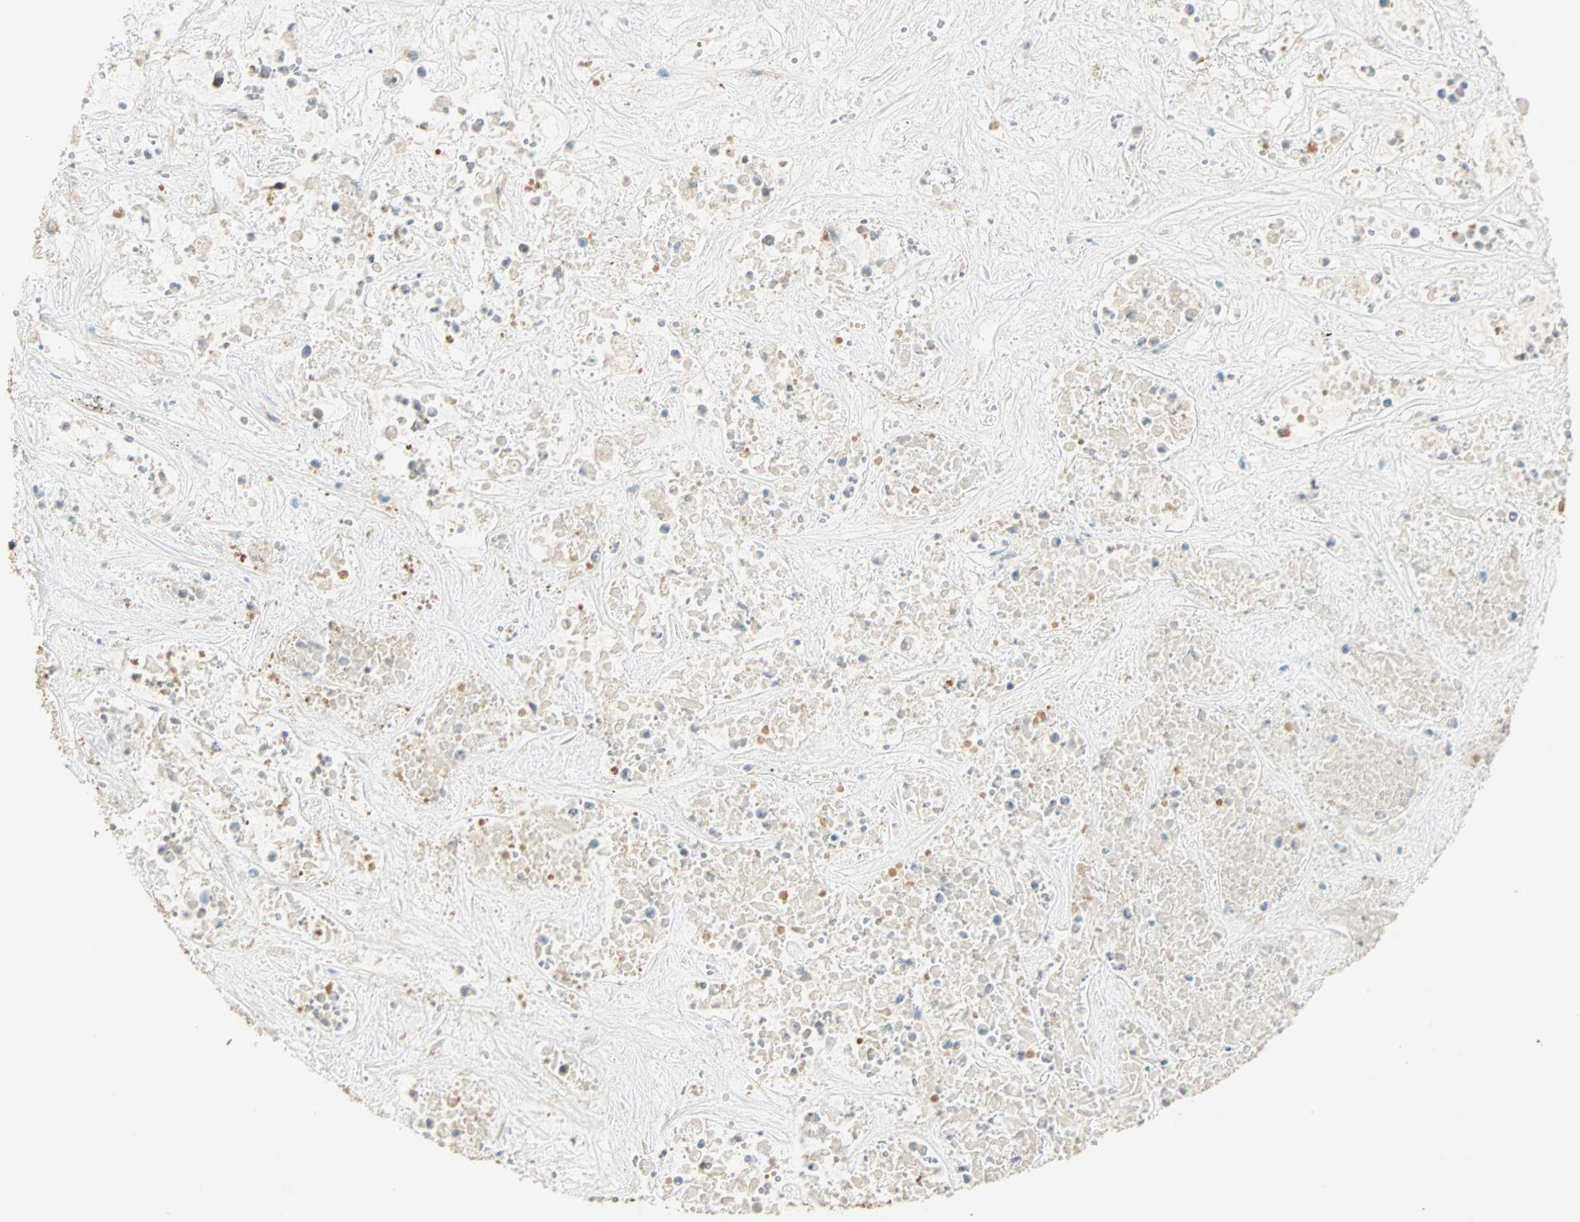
{"staining": {"intensity": "moderate", "quantity": ">75%", "location": "cytoplasmic/membranous"}, "tissue": "liver cancer", "cell_type": "Tumor cells", "image_type": "cancer", "snomed": [{"axis": "morphology", "description": "Cholangiocarcinoma"}, {"axis": "topography", "description": "Liver"}], "caption": "This is an image of immunohistochemistry (IHC) staining of liver cancer (cholangiocarcinoma), which shows moderate positivity in the cytoplasmic/membranous of tumor cells.", "gene": "RAD18", "patient": {"sex": "female", "age": 65}}